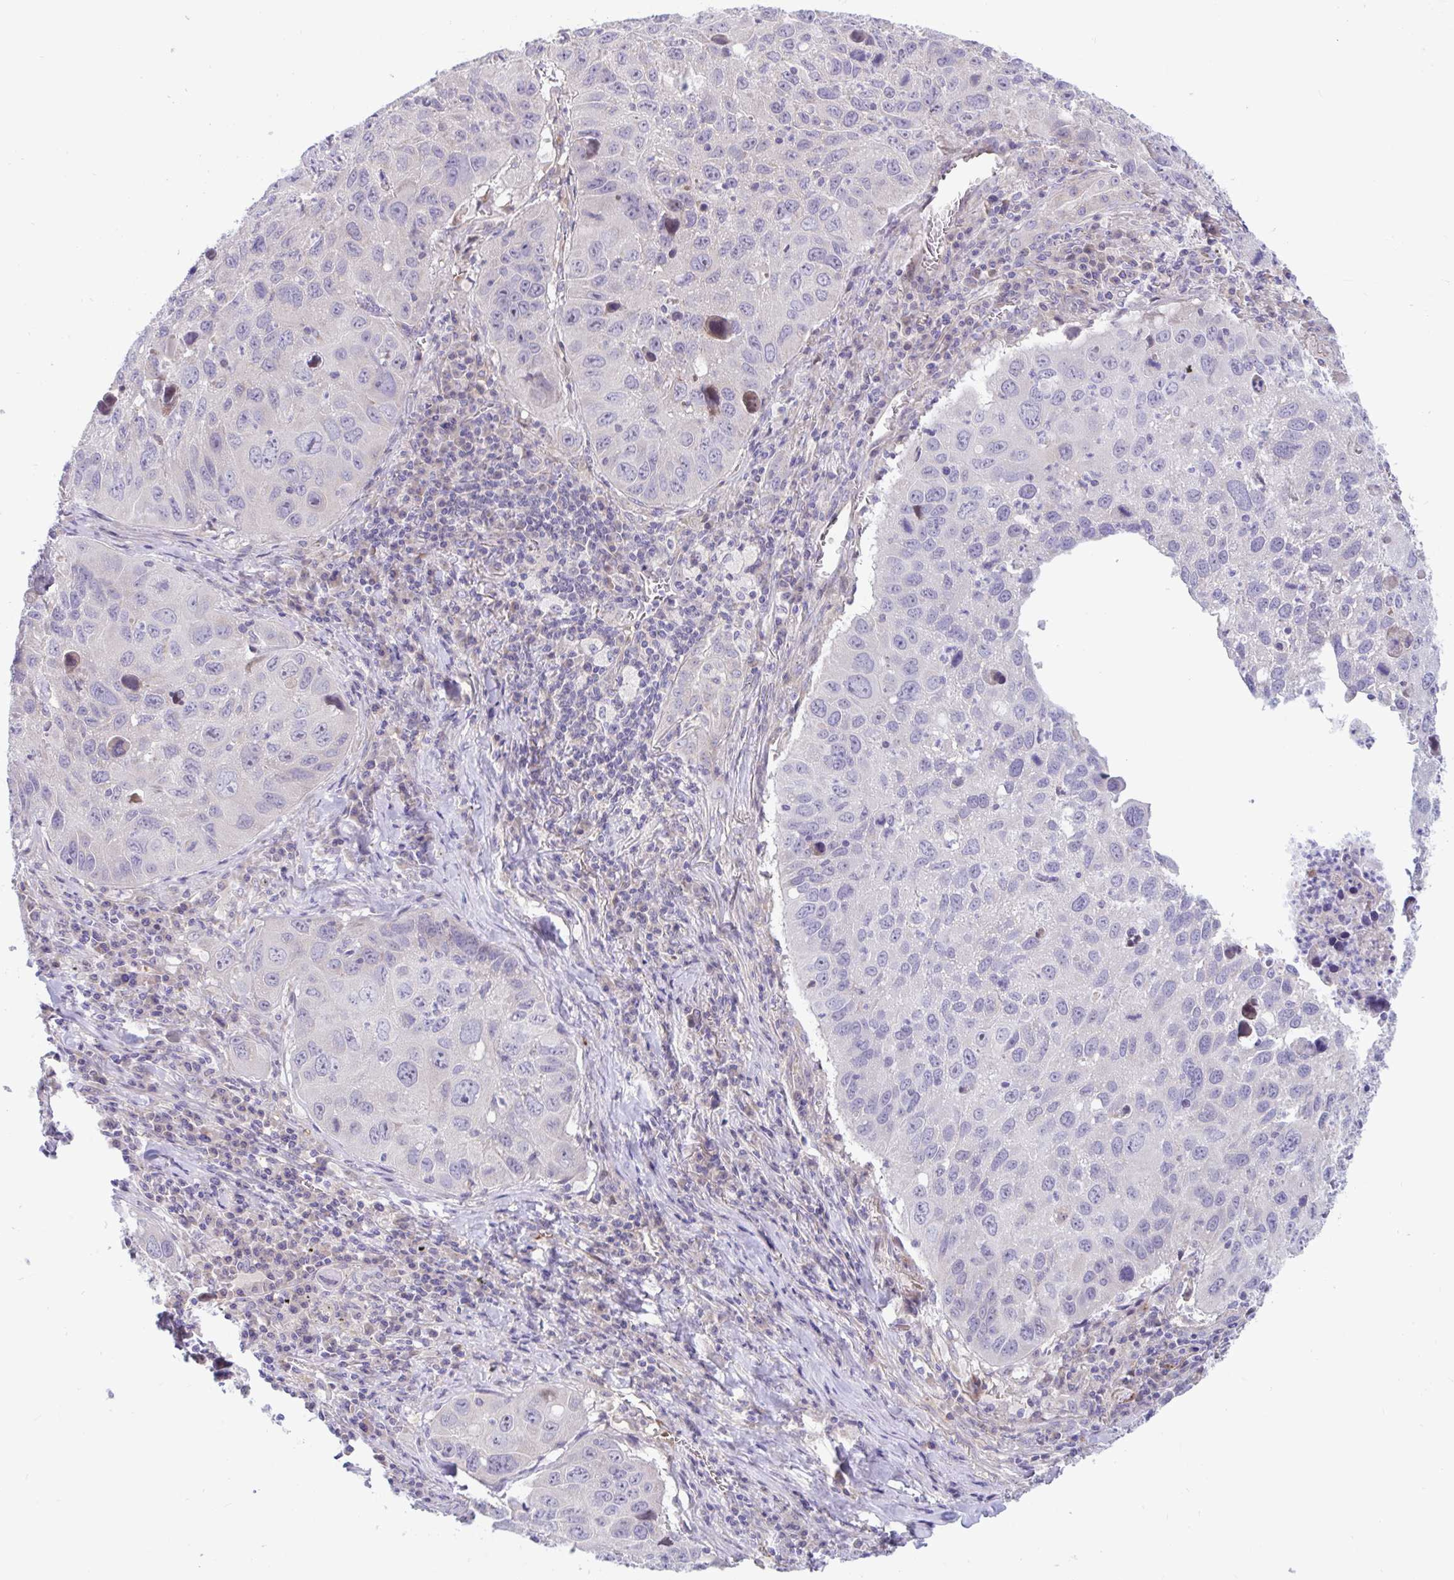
{"staining": {"intensity": "negative", "quantity": "none", "location": "none"}, "tissue": "lung cancer", "cell_type": "Tumor cells", "image_type": "cancer", "snomed": [{"axis": "morphology", "description": "Squamous cell carcinoma, NOS"}, {"axis": "topography", "description": "Lung"}], "caption": "Tumor cells are negative for brown protein staining in lung cancer (squamous cell carcinoma).", "gene": "IL37", "patient": {"sex": "female", "age": 61}}